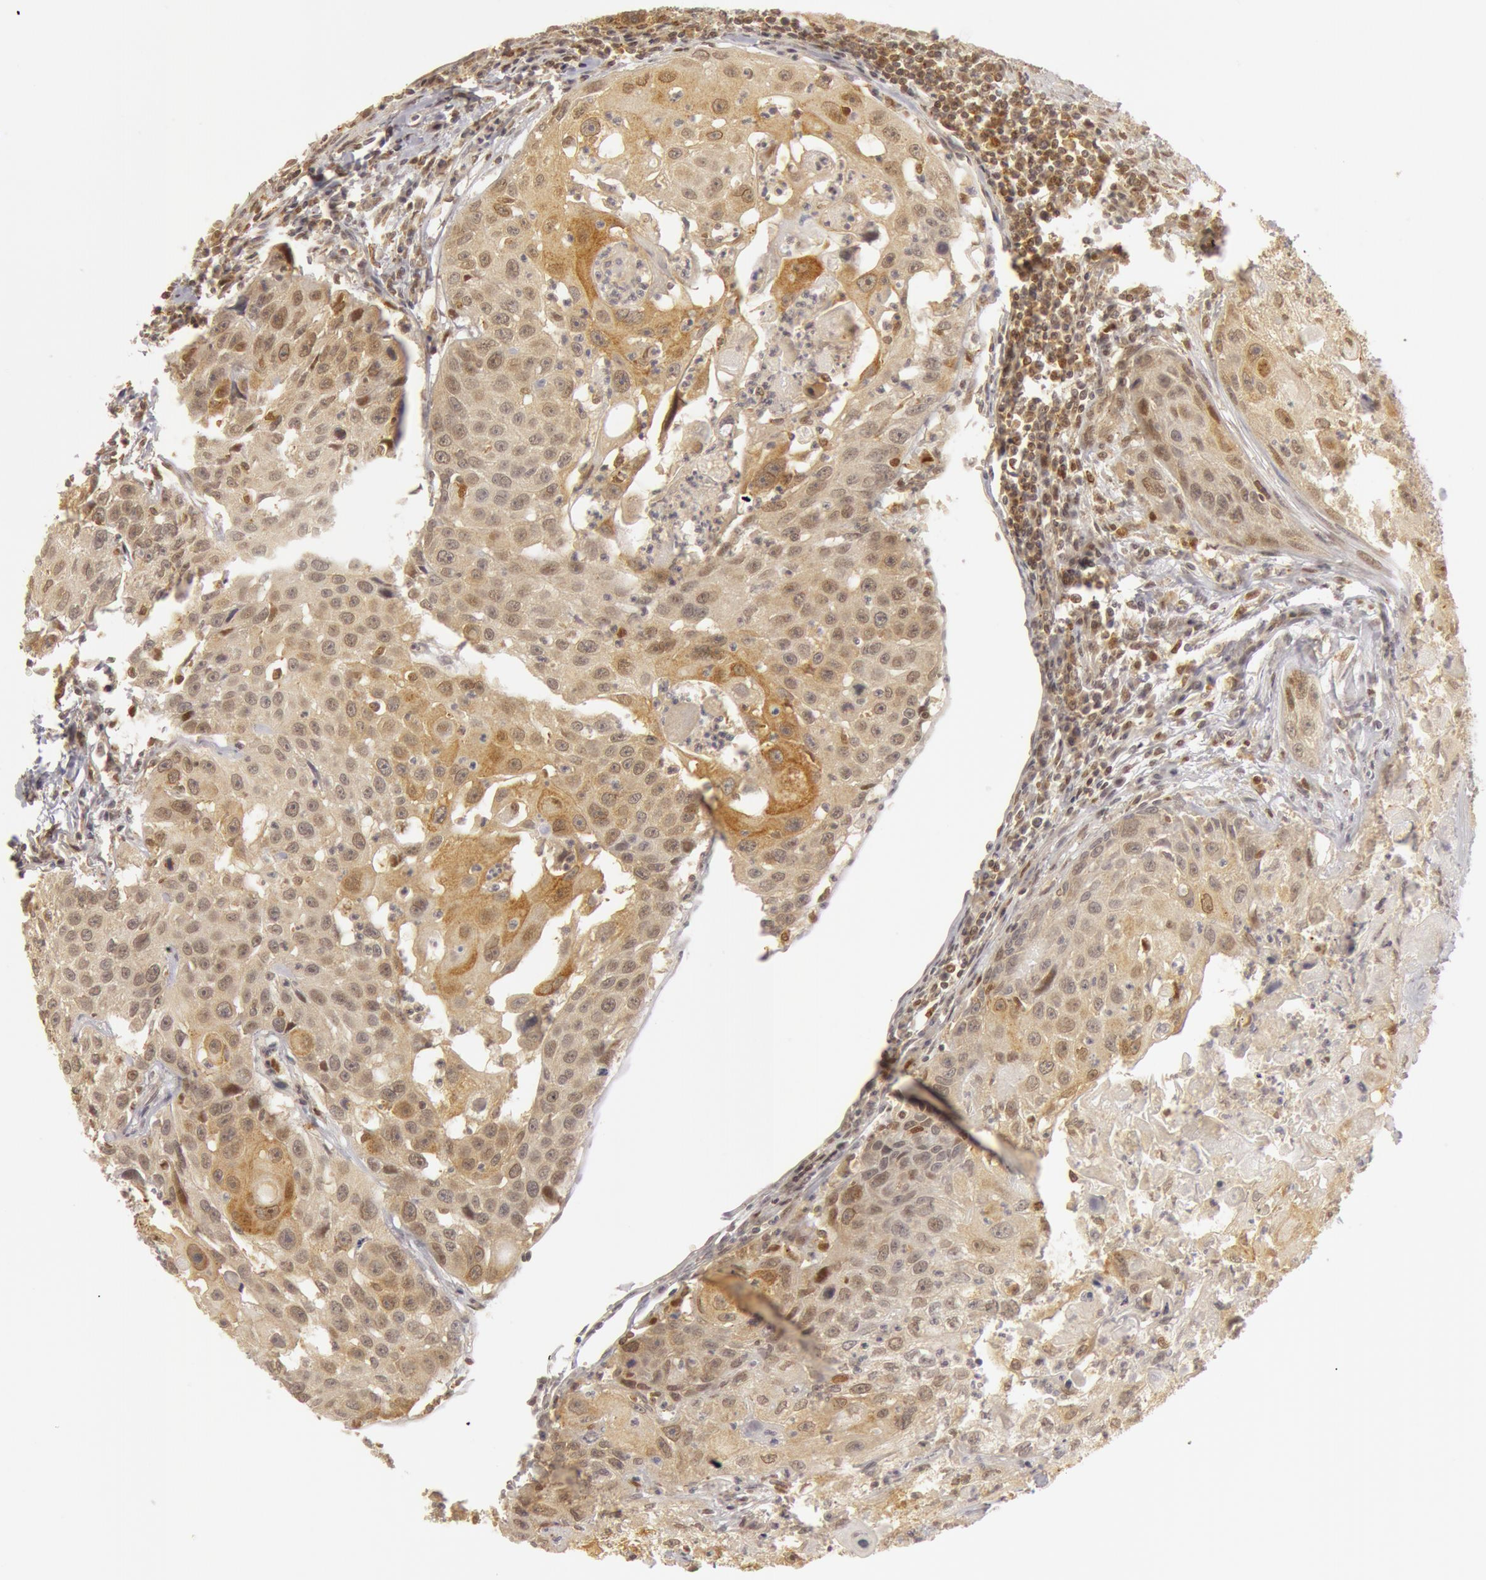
{"staining": {"intensity": "weak", "quantity": "<25%", "location": "cytoplasmic/membranous"}, "tissue": "head and neck cancer", "cell_type": "Tumor cells", "image_type": "cancer", "snomed": [{"axis": "morphology", "description": "Squamous cell carcinoma, NOS"}, {"axis": "topography", "description": "Head-Neck"}], "caption": "Image shows no significant protein positivity in tumor cells of head and neck cancer.", "gene": "OASL", "patient": {"sex": "male", "age": 64}}